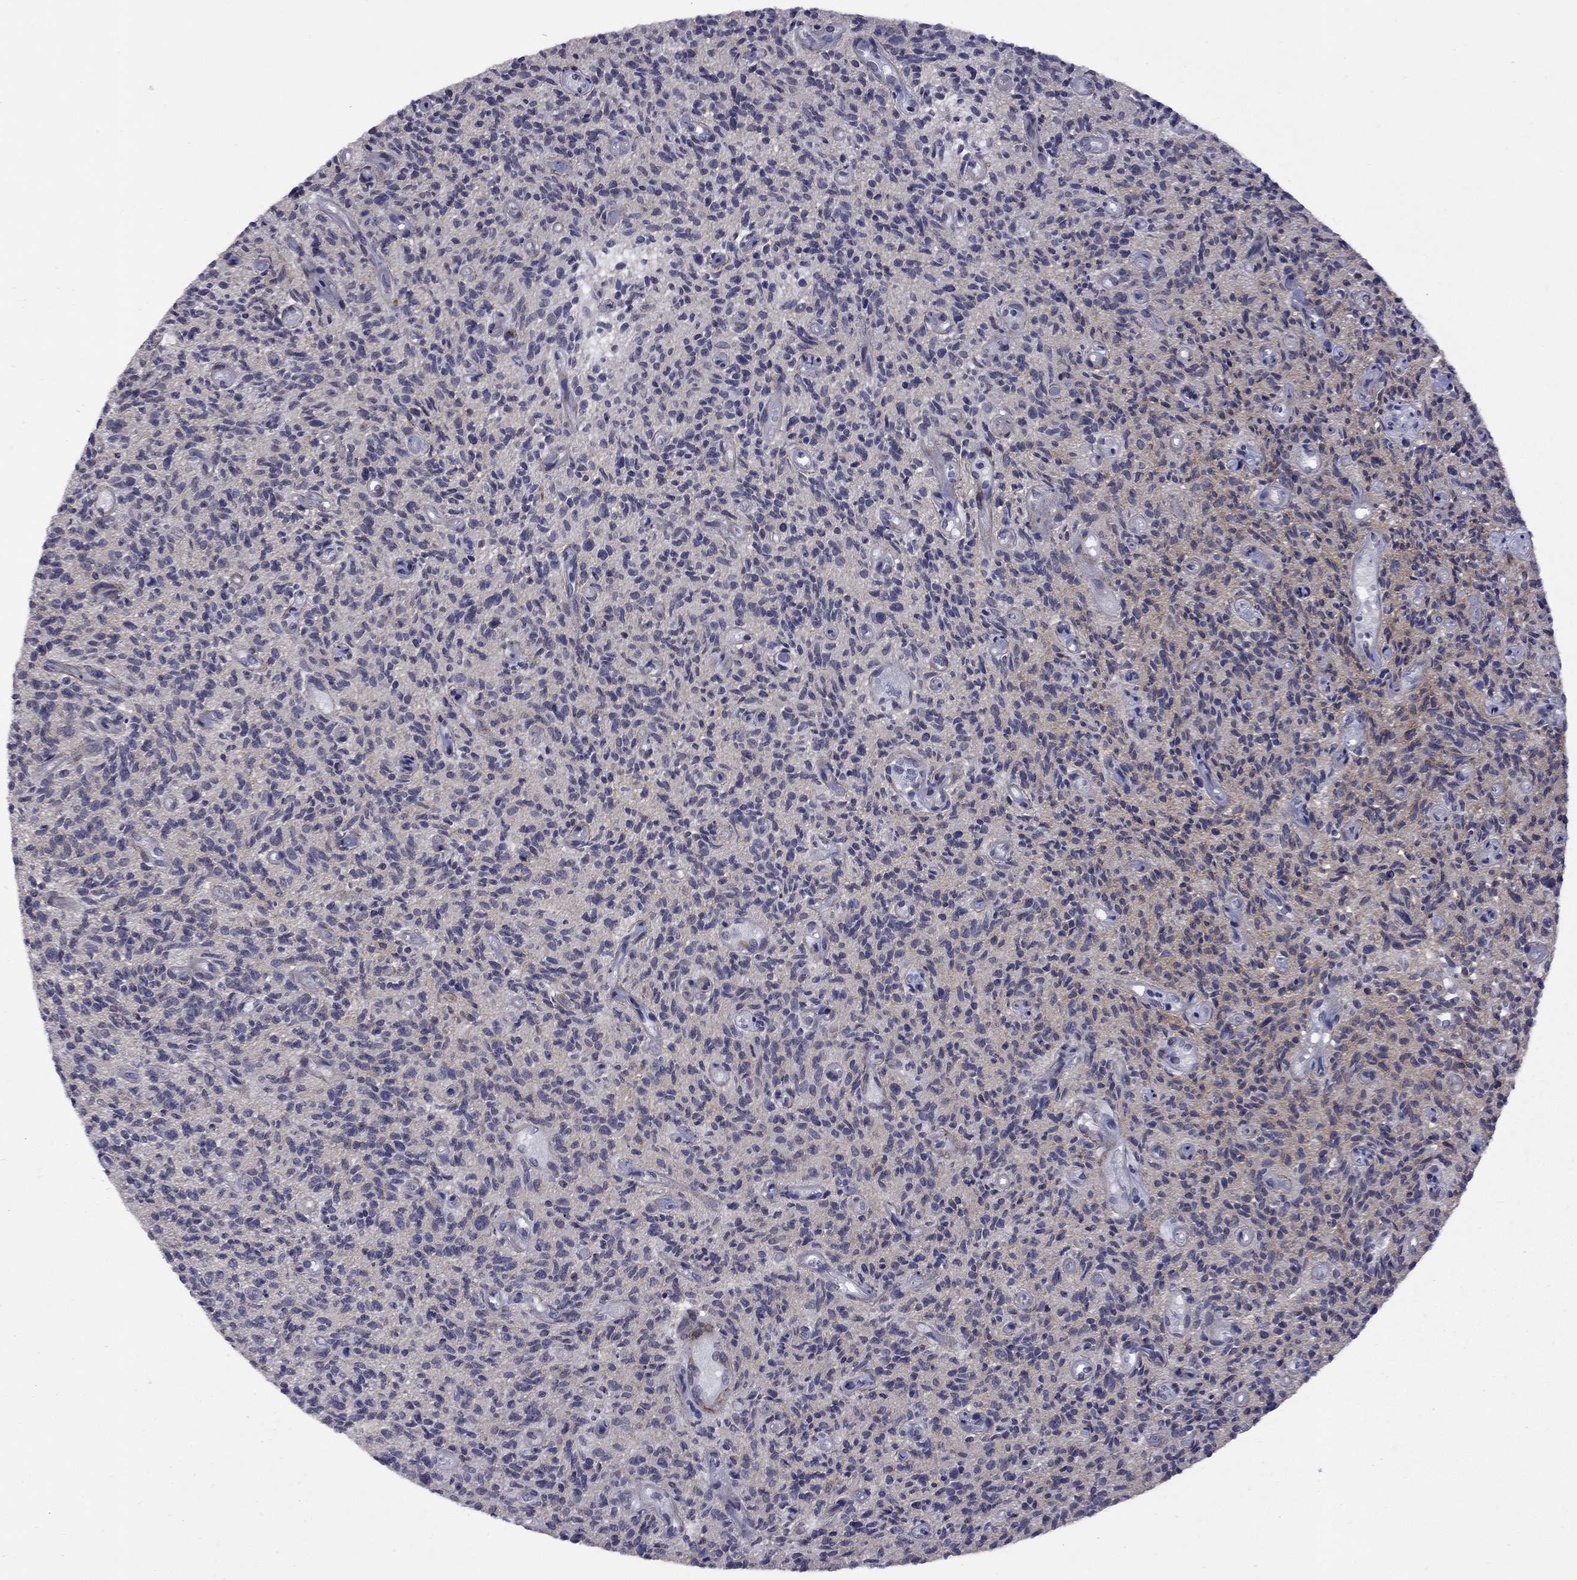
{"staining": {"intensity": "negative", "quantity": "none", "location": "none"}, "tissue": "glioma", "cell_type": "Tumor cells", "image_type": "cancer", "snomed": [{"axis": "morphology", "description": "Glioma, malignant, High grade"}, {"axis": "topography", "description": "Brain"}], "caption": "An immunohistochemistry (IHC) image of glioma is shown. There is no staining in tumor cells of glioma.", "gene": "TAF9", "patient": {"sex": "male", "age": 64}}